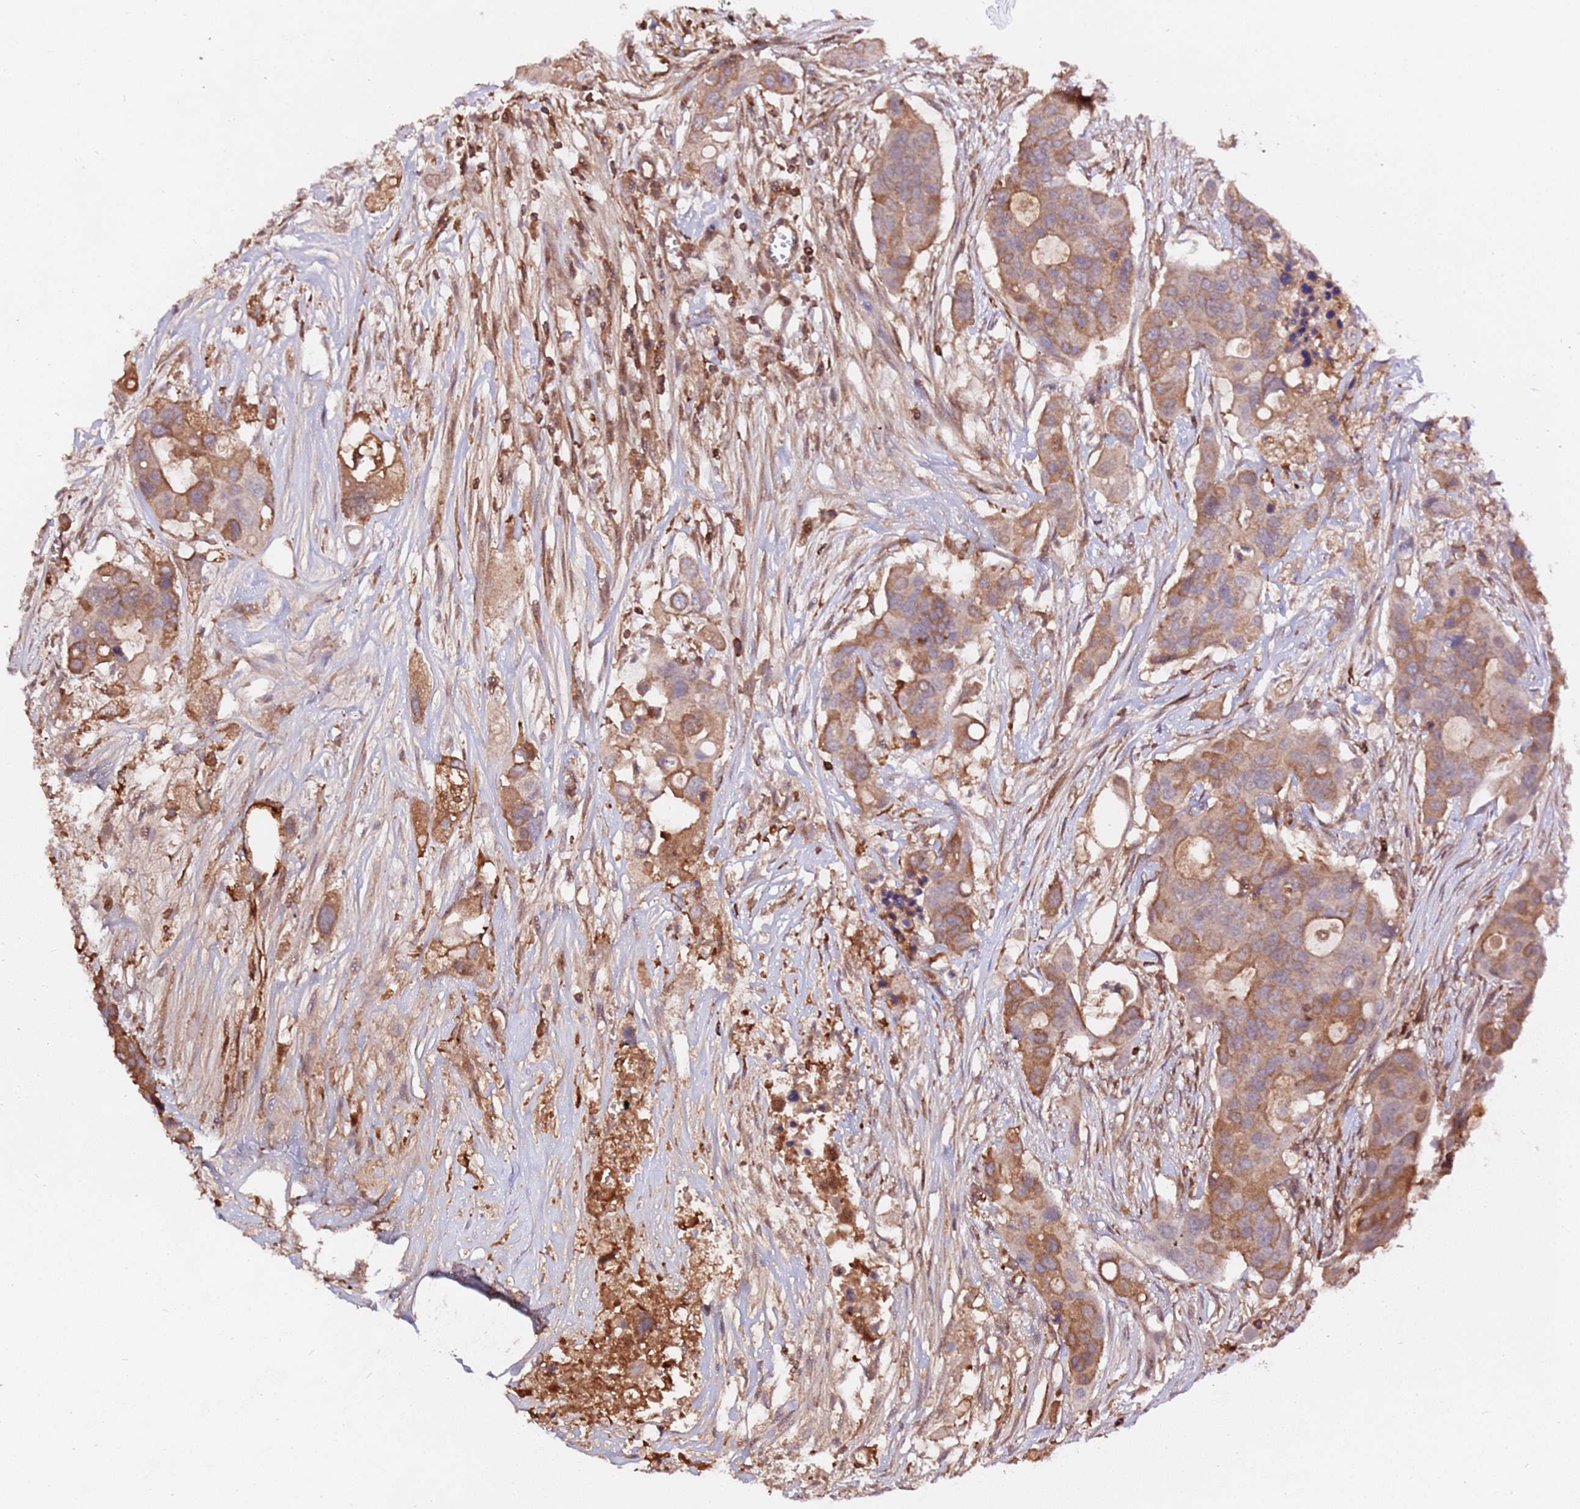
{"staining": {"intensity": "moderate", "quantity": ">75%", "location": "cytoplasmic/membranous"}, "tissue": "colorectal cancer", "cell_type": "Tumor cells", "image_type": "cancer", "snomed": [{"axis": "morphology", "description": "Adenocarcinoma, NOS"}, {"axis": "topography", "description": "Colon"}], "caption": "IHC (DAB (3,3'-diaminobenzidine)) staining of colorectal adenocarcinoma demonstrates moderate cytoplasmic/membranous protein expression in approximately >75% of tumor cells. (DAB (3,3'-diaminobenzidine) = brown stain, brightfield microscopy at high magnification).", "gene": "ZNF624", "patient": {"sex": "male", "age": 77}}